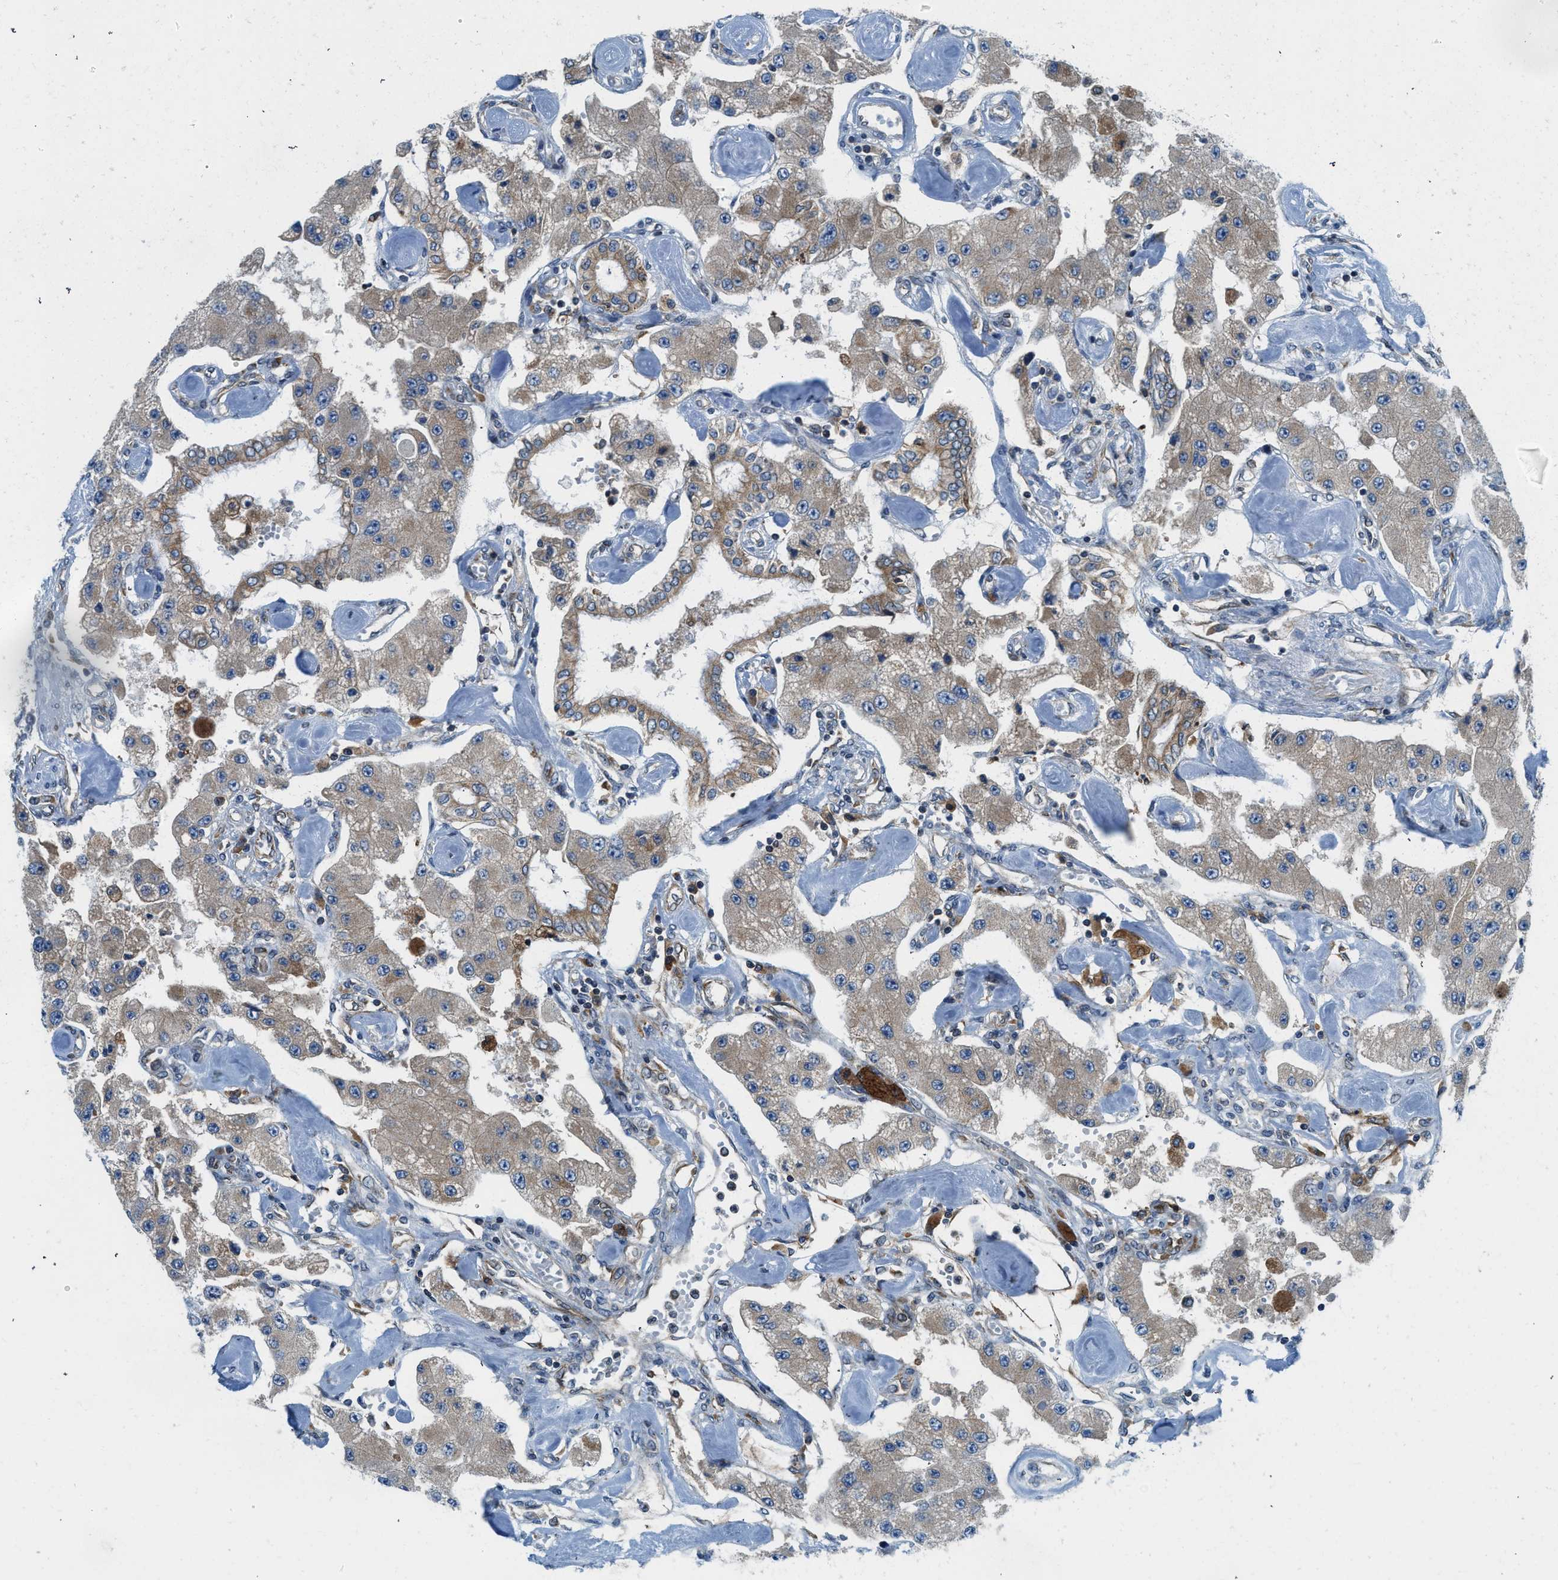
{"staining": {"intensity": "weak", "quantity": ">75%", "location": "cytoplasmic/membranous"}, "tissue": "carcinoid", "cell_type": "Tumor cells", "image_type": "cancer", "snomed": [{"axis": "morphology", "description": "Carcinoid, malignant, NOS"}, {"axis": "topography", "description": "Pancreas"}], "caption": "Human carcinoid stained with a protein marker exhibits weak staining in tumor cells.", "gene": "BCAP31", "patient": {"sex": "male", "age": 41}}